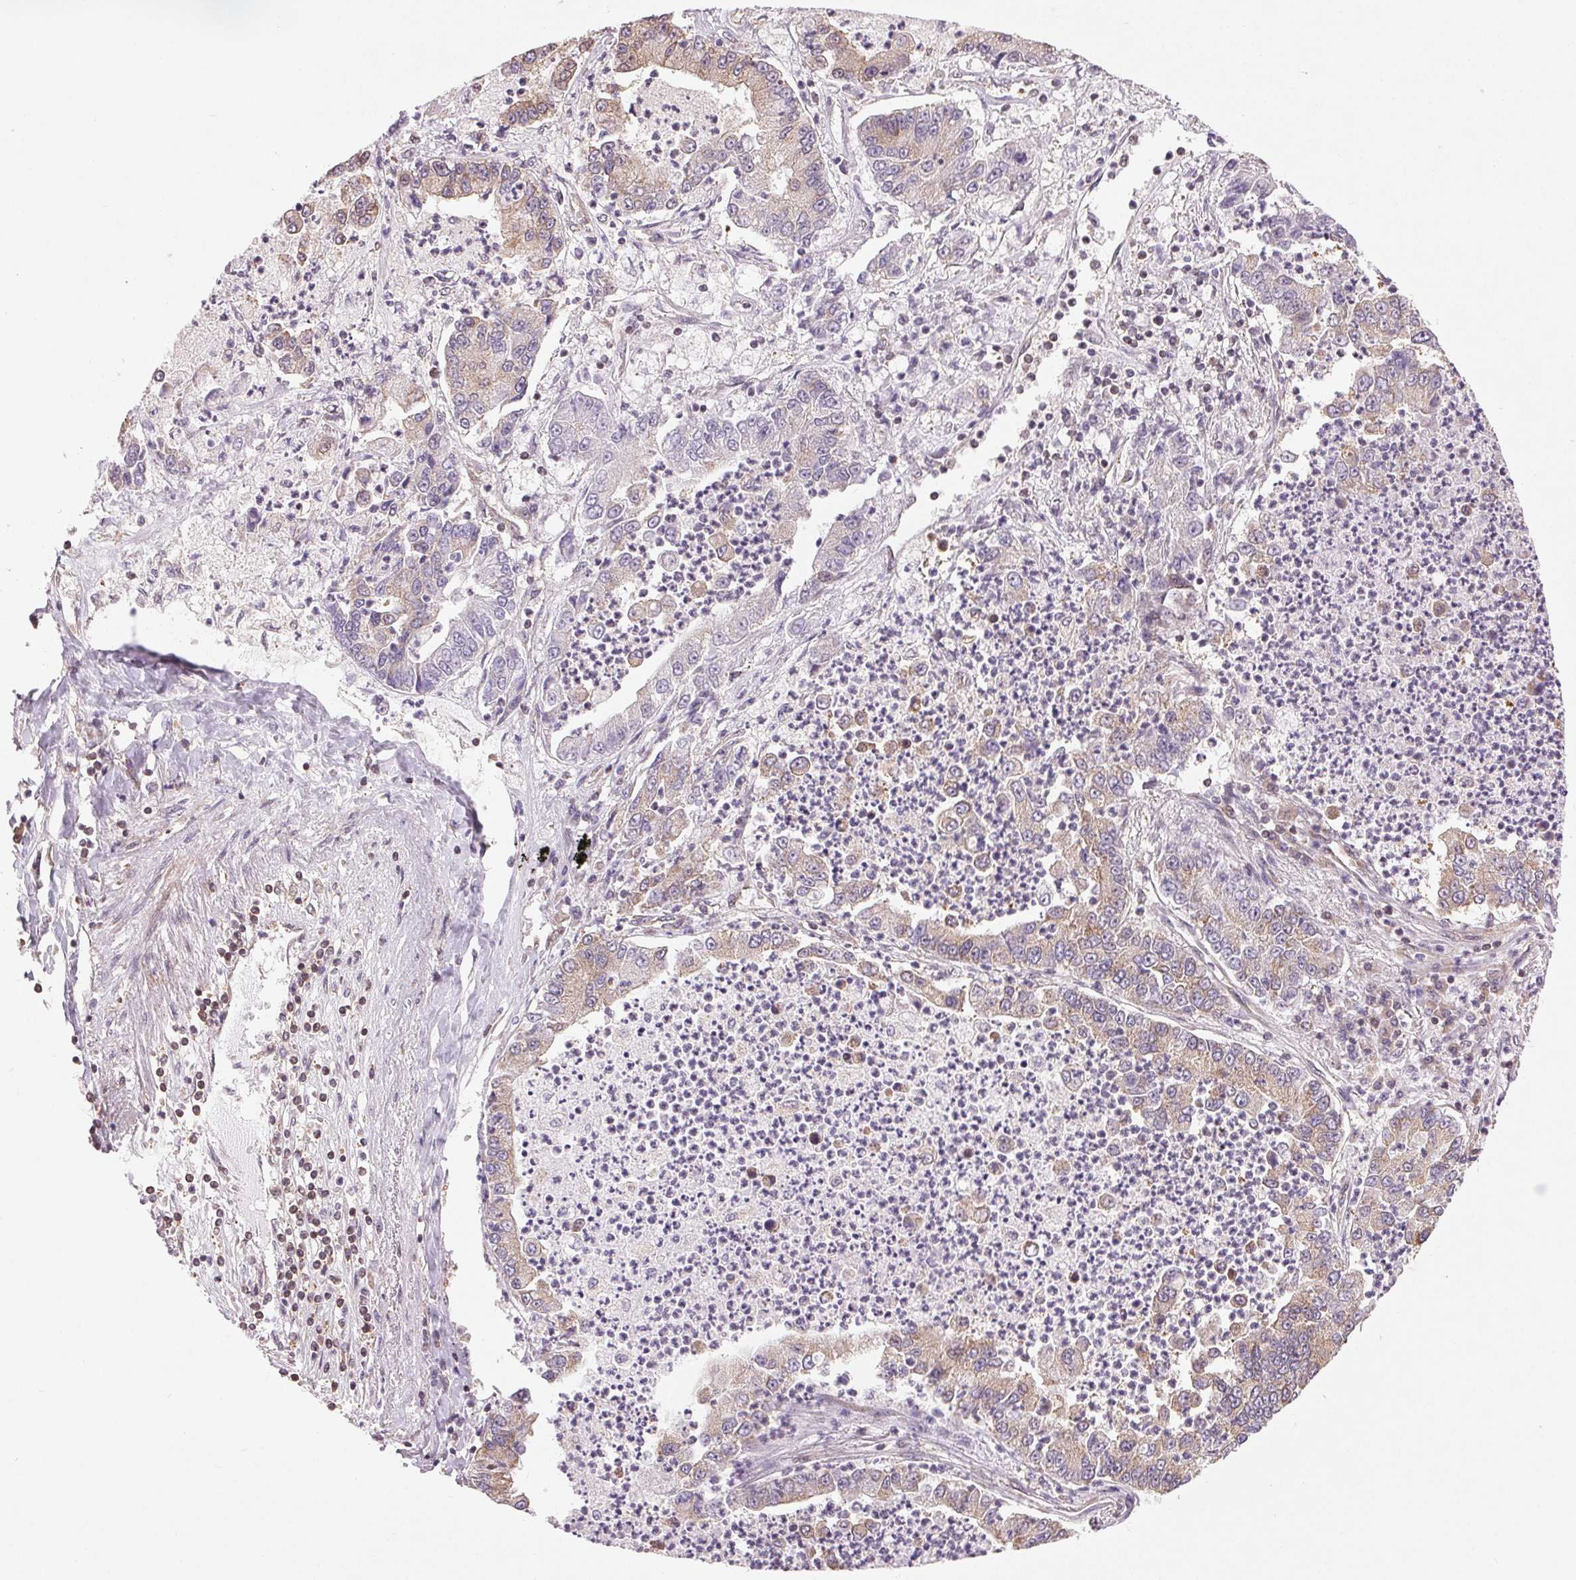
{"staining": {"intensity": "weak", "quantity": "25%-75%", "location": "cytoplasmic/membranous"}, "tissue": "lung cancer", "cell_type": "Tumor cells", "image_type": "cancer", "snomed": [{"axis": "morphology", "description": "Adenocarcinoma, NOS"}, {"axis": "topography", "description": "Lung"}], "caption": "Human lung cancer (adenocarcinoma) stained with a brown dye exhibits weak cytoplasmic/membranous positive expression in about 25%-75% of tumor cells.", "gene": "BTF3L4", "patient": {"sex": "female", "age": 57}}